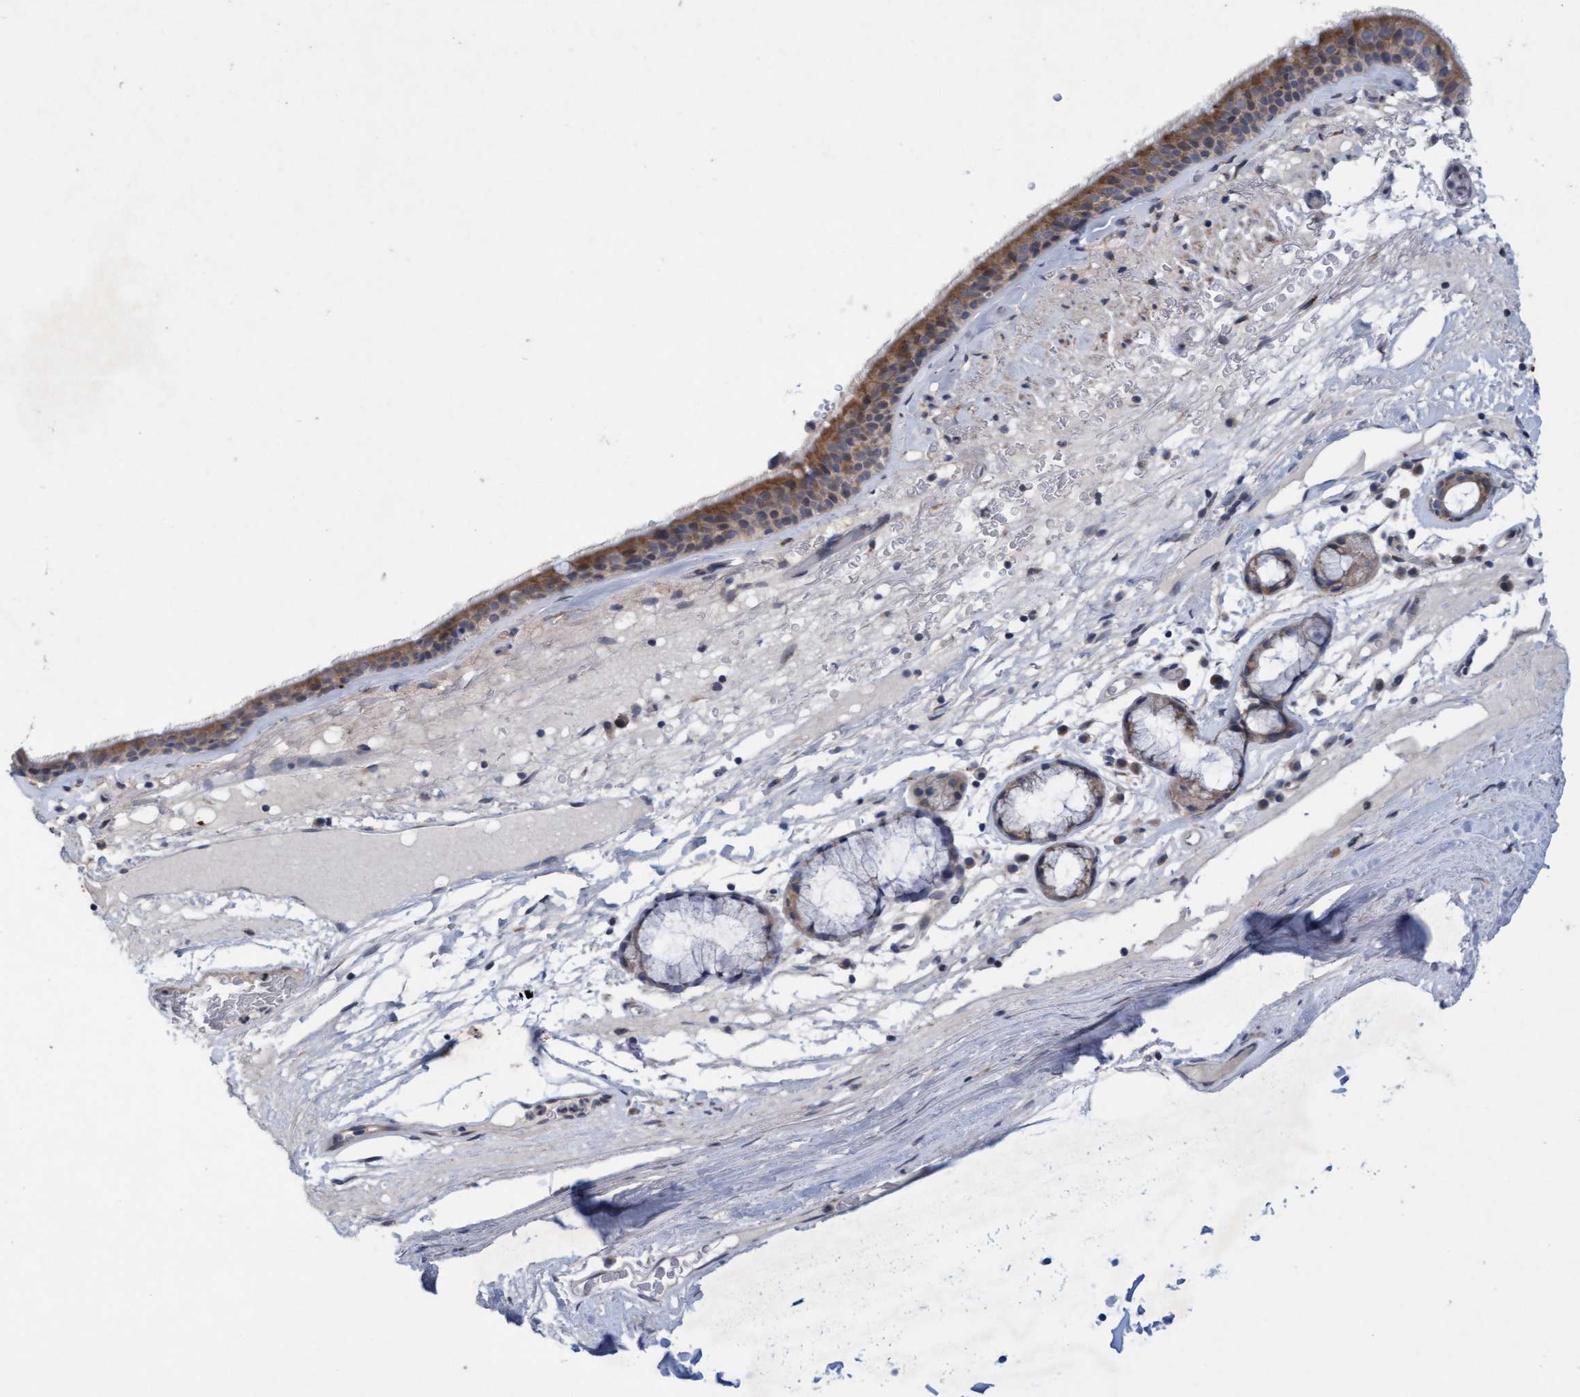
{"staining": {"intensity": "moderate", "quantity": ">75%", "location": "cytoplasmic/membranous"}, "tissue": "bronchus", "cell_type": "Respiratory epithelial cells", "image_type": "normal", "snomed": [{"axis": "morphology", "description": "Normal tissue, NOS"}, {"axis": "topography", "description": "Cartilage tissue"}], "caption": "DAB (3,3'-diaminobenzidine) immunohistochemical staining of normal human bronchus exhibits moderate cytoplasmic/membranous protein positivity in approximately >75% of respiratory epithelial cells. (DAB IHC, brown staining for protein, blue staining for nuclei).", "gene": "DDHD2", "patient": {"sex": "female", "age": 63}}